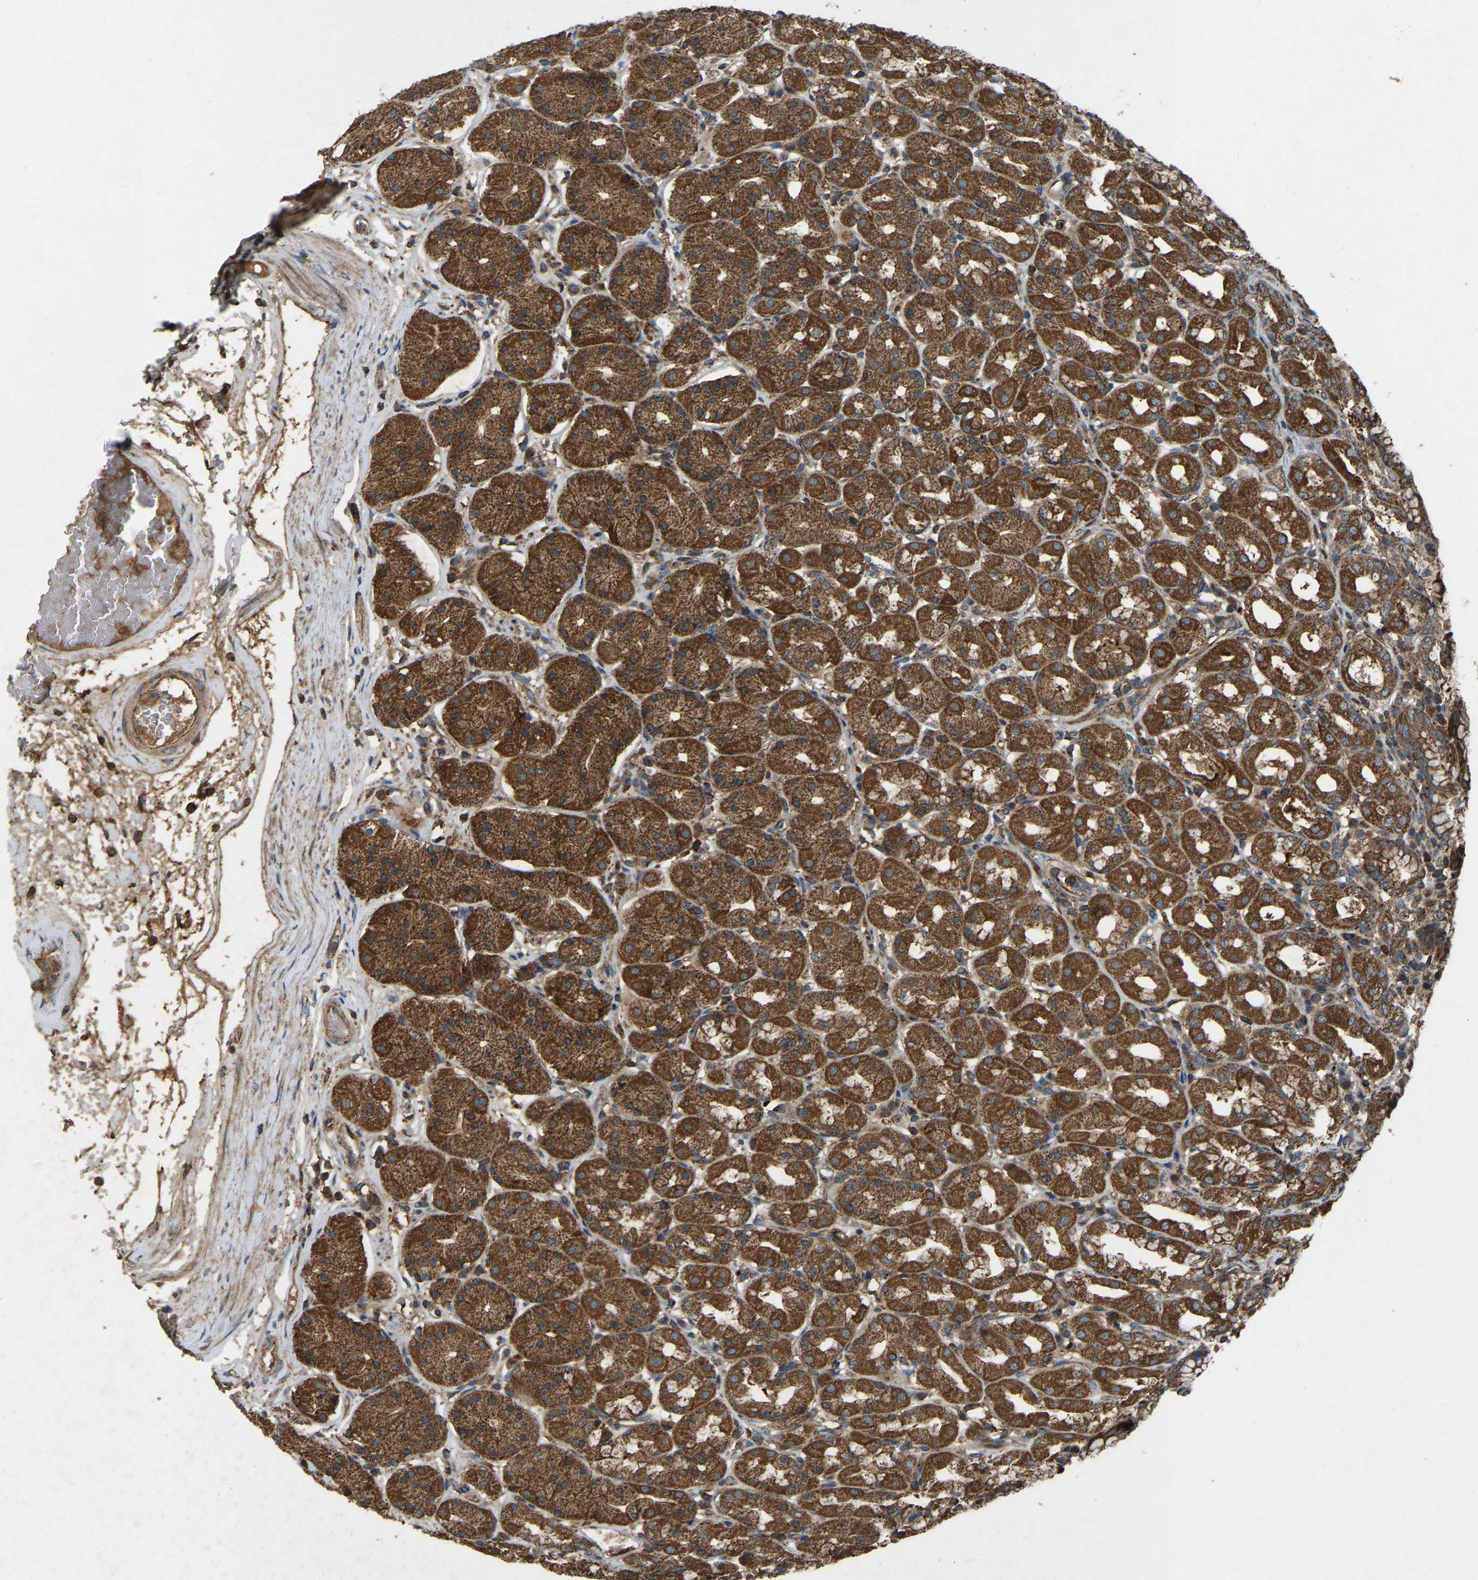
{"staining": {"intensity": "strong", "quantity": ">75%", "location": "cytoplasmic/membranous"}, "tissue": "stomach", "cell_type": "Glandular cells", "image_type": "normal", "snomed": [{"axis": "morphology", "description": "Normal tissue, NOS"}, {"axis": "topography", "description": "Stomach"}, {"axis": "topography", "description": "Stomach, lower"}], "caption": "Immunohistochemistry (IHC) of benign stomach demonstrates high levels of strong cytoplasmic/membranous positivity in approximately >75% of glandular cells. (IHC, brightfield microscopy, high magnification).", "gene": "SAMD9L", "patient": {"sex": "female", "age": 56}}